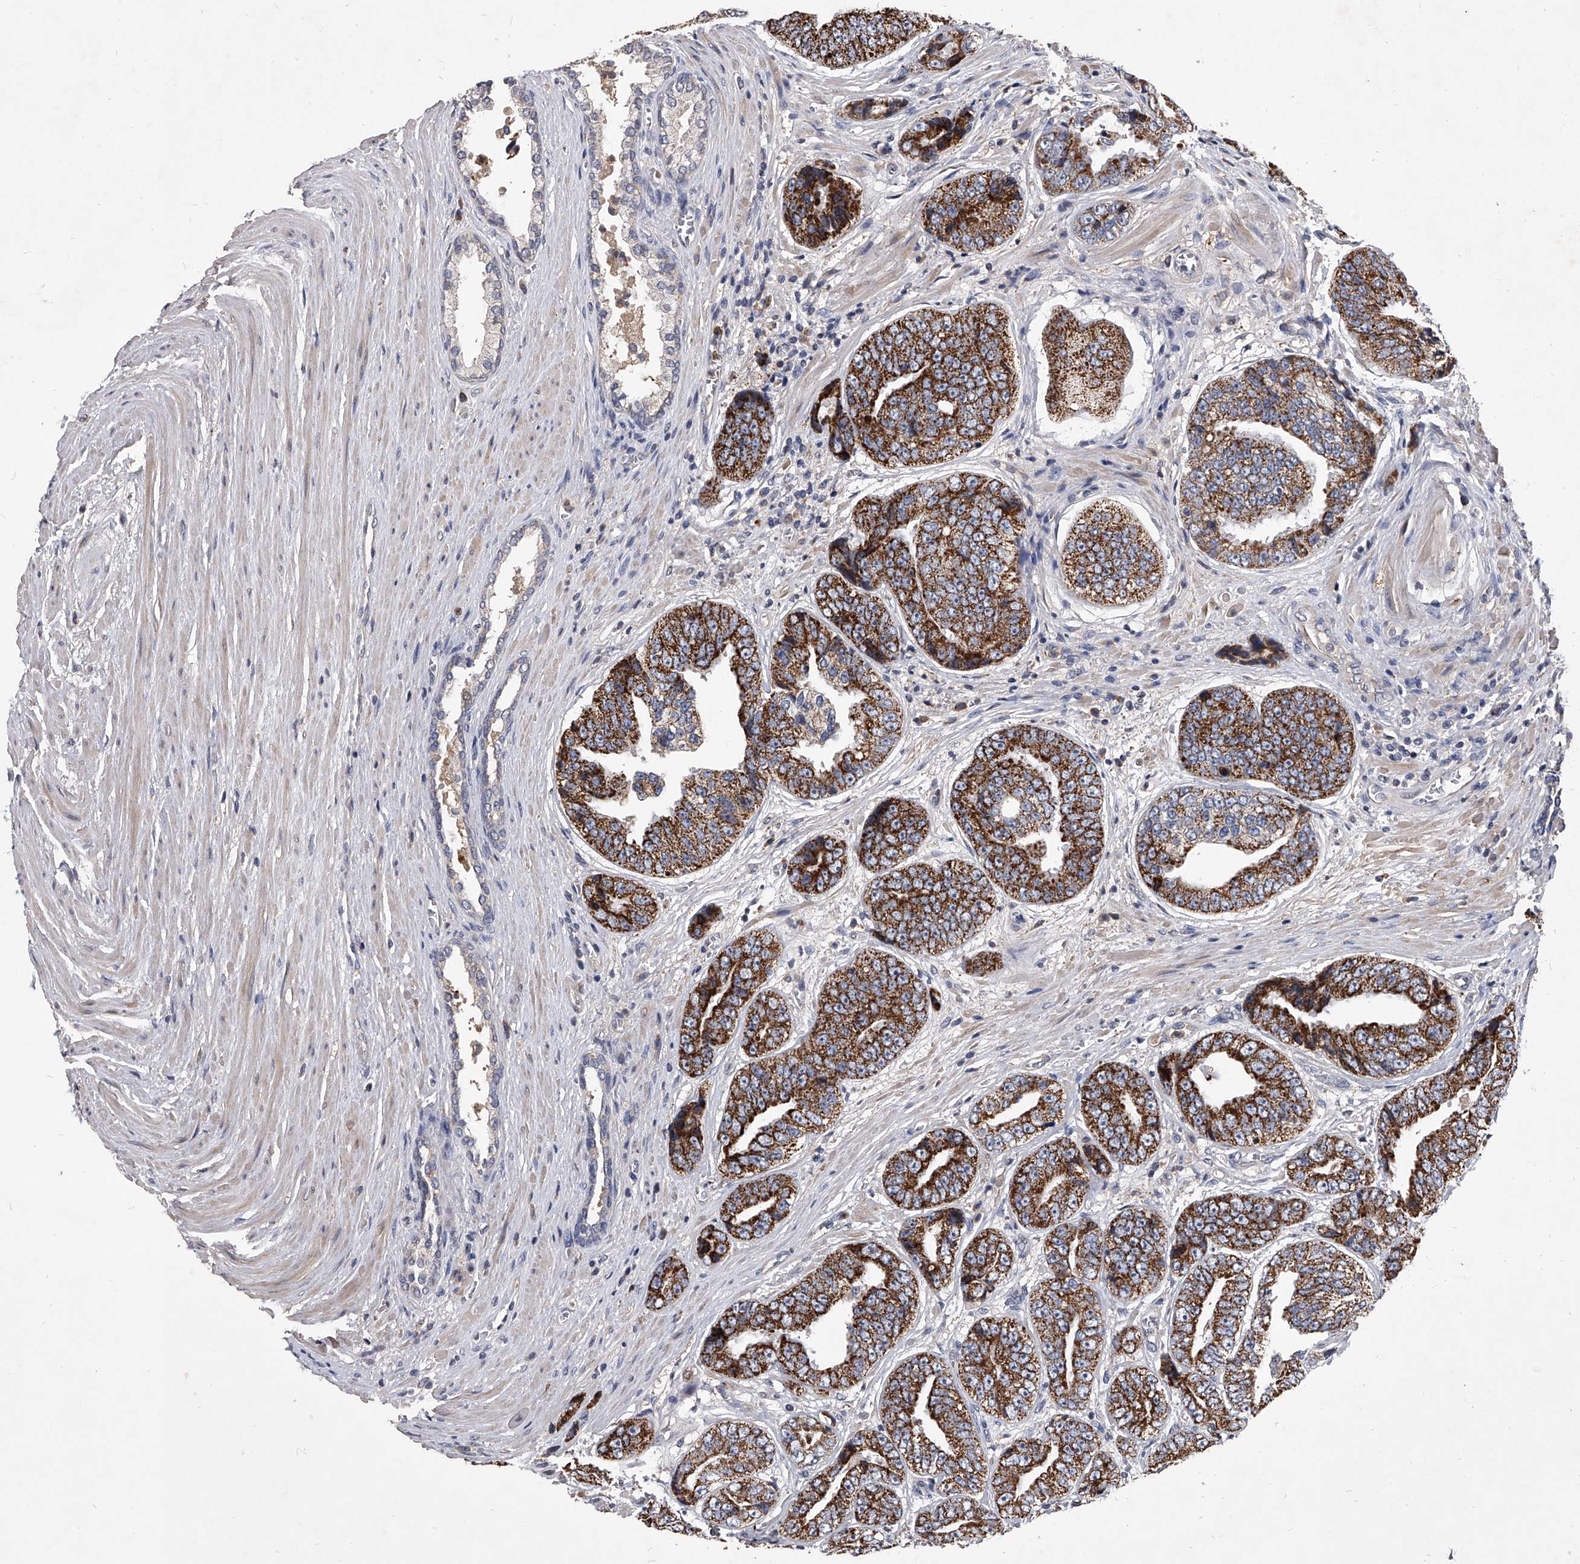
{"staining": {"intensity": "strong", "quantity": ">75%", "location": "cytoplasmic/membranous"}, "tissue": "prostate cancer", "cell_type": "Tumor cells", "image_type": "cancer", "snomed": [{"axis": "morphology", "description": "Adenocarcinoma, High grade"}, {"axis": "topography", "description": "Prostate"}], "caption": "Strong cytoplasmic/membranous staining for a protein is identified in about >75% of tumor cells of prostate cancer (adenocarcinoma (high-grade)) using immunohistochemistry (IHC).", "gene": "NRP1", "patient": {"sex": "male", "age": 61}}